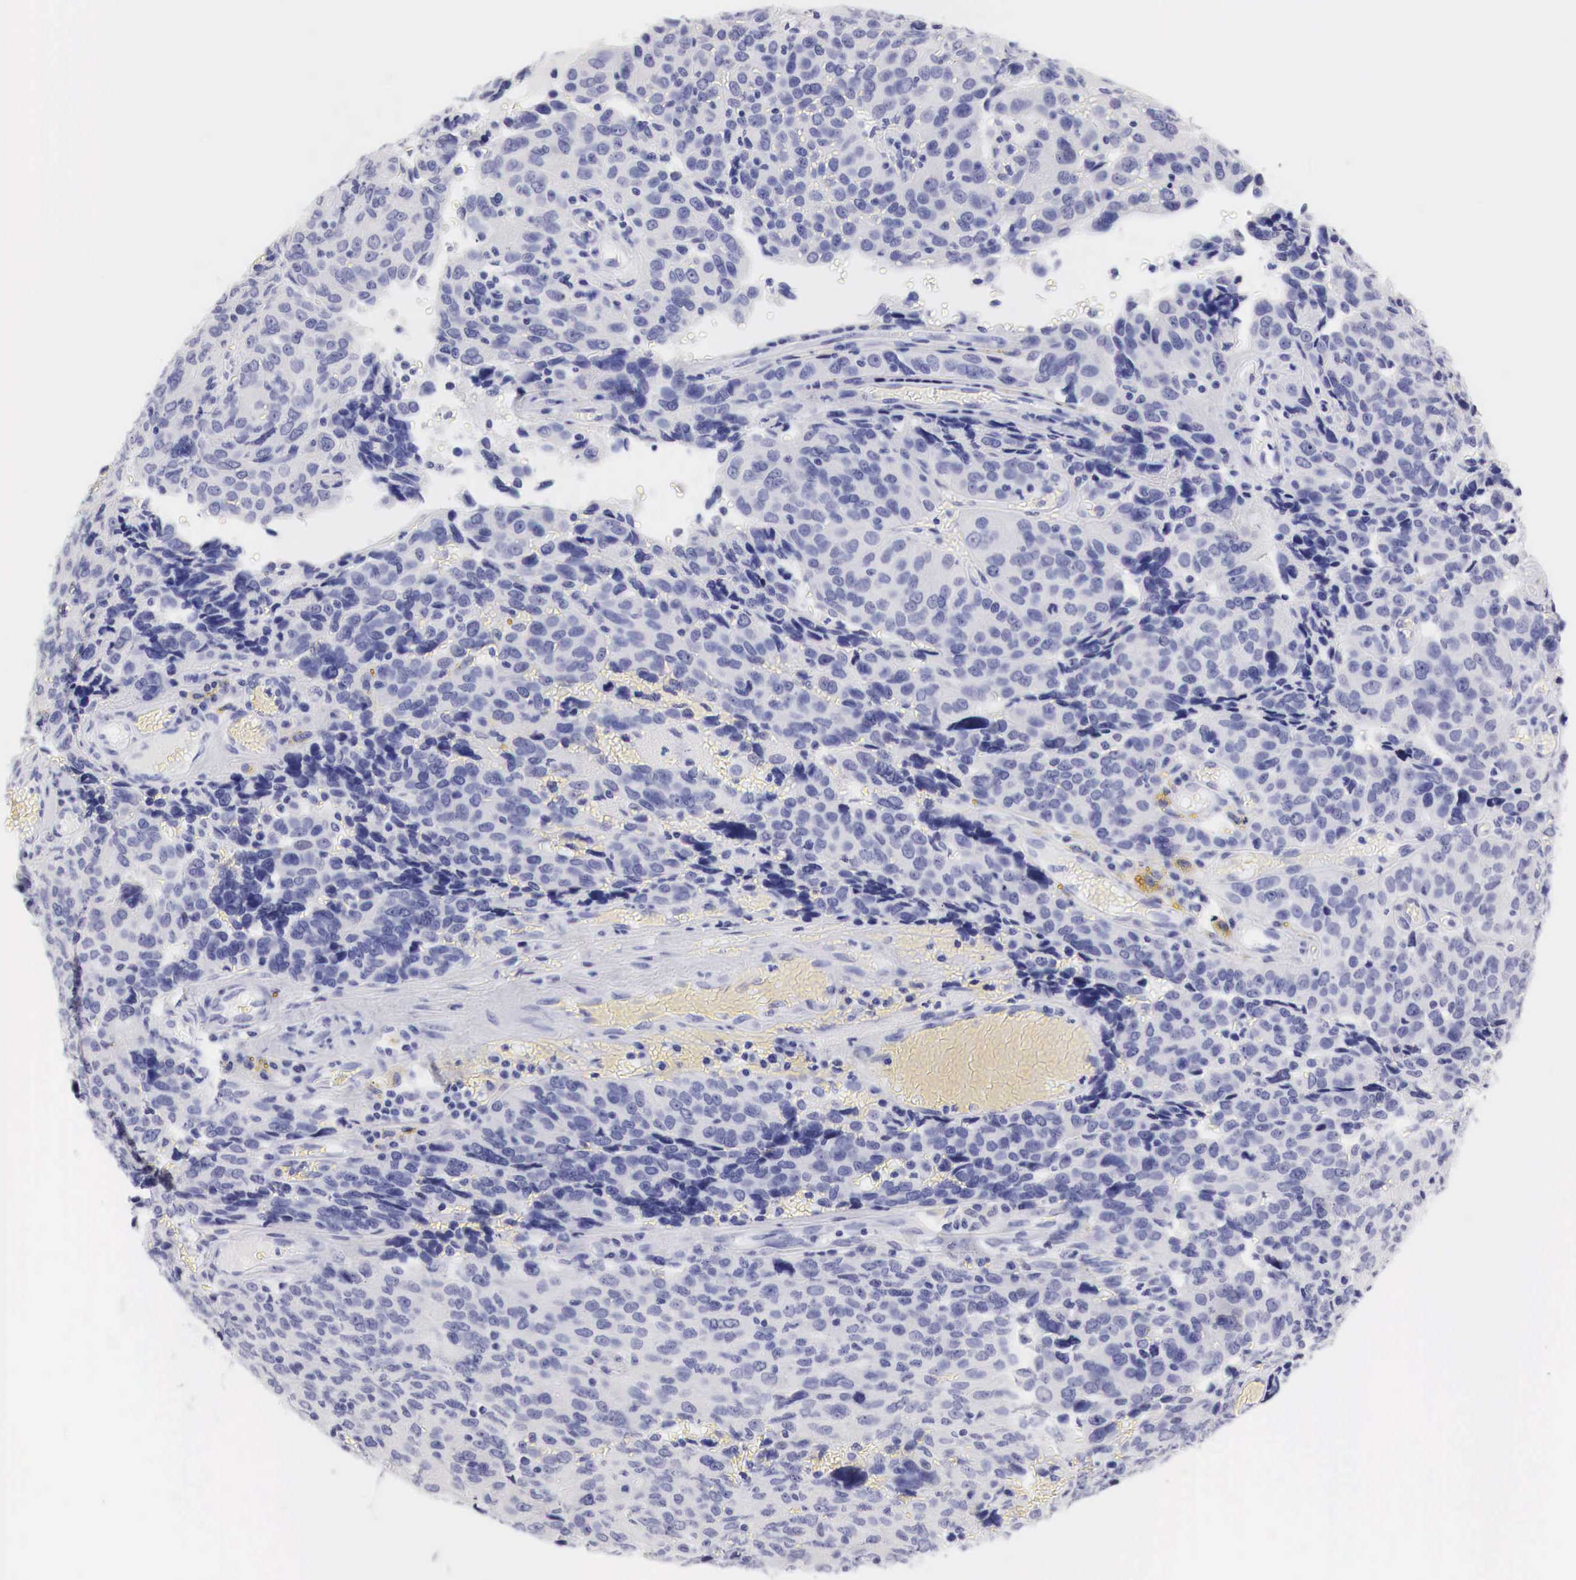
{"staining": {"intensity": "negative", "quantity": "none", "location": "none"}, "tissue": "ovarian cancer", "cell_type": "Tumor cells", "image_type": "cancer", "snomed": [{"axis": "morphology", "description": "Carcinoma, endometroid"}, {"axis": "topography", "description": "Ovary"}], "caption": "IHC of ovarian cancer (endometroid carcinoma) reveals no positivity in tumor cells.", "gene": "TYR", "patient": {"sex": "female", "age": 75}}